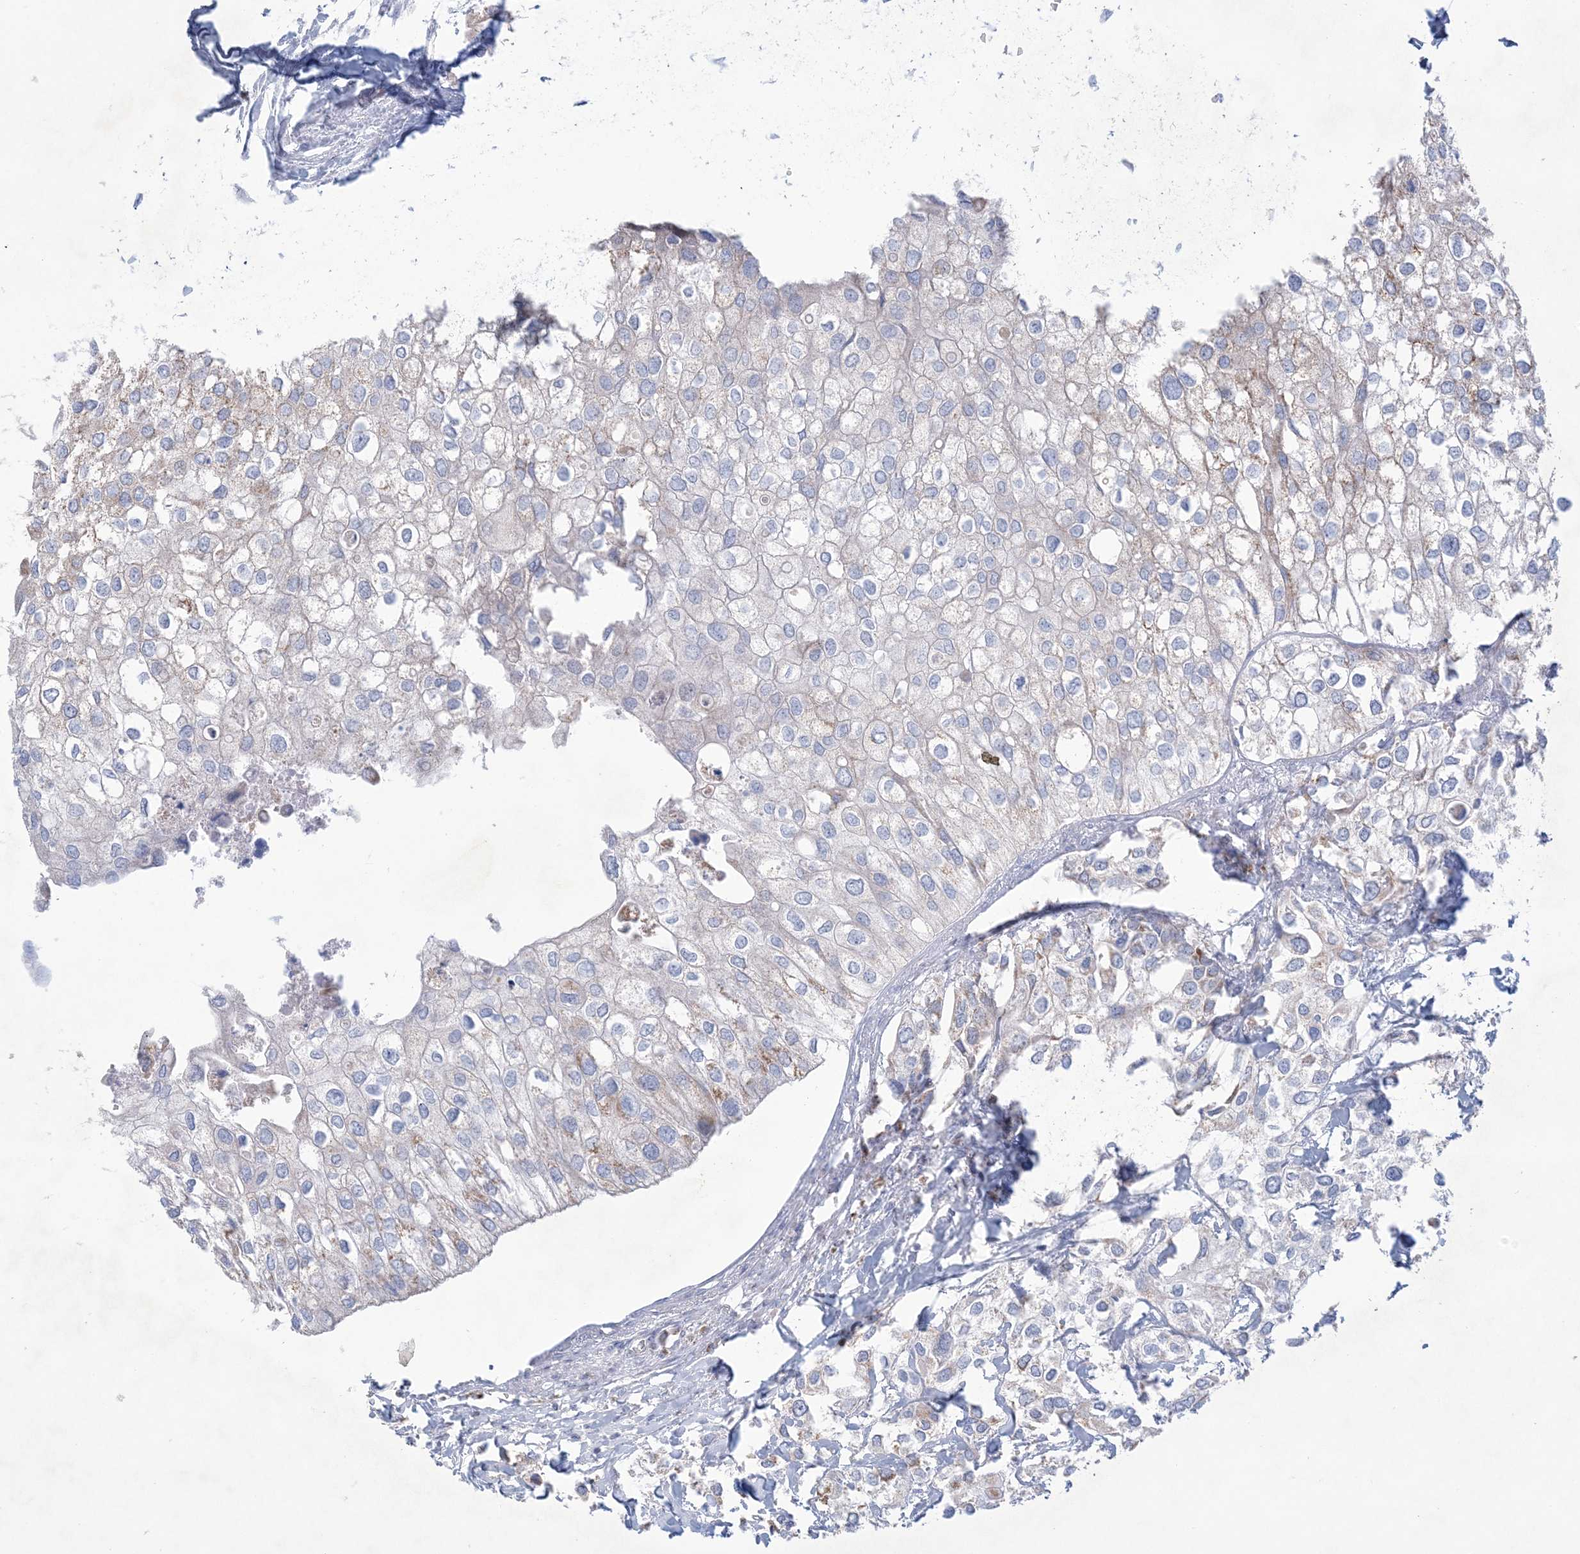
{"staining": {"intensity": "negative", "quantity": "none", "location": "none"}, "tissue": "urothelial cancer", "cell_type": "Tumor cells", "image_type": "cancer", "snomed": [{"axis": "morphology", "description": "Urothelial carcinoma, High grade"}, {"axis": "topography", "description": "Urinary bladder"}], "caption": "Micrograph shows no protein positivity in tumor cells of urothelial cancer tissue.", "gene": "KCTD6", "patient": {"sex": "male", "age": 64}}